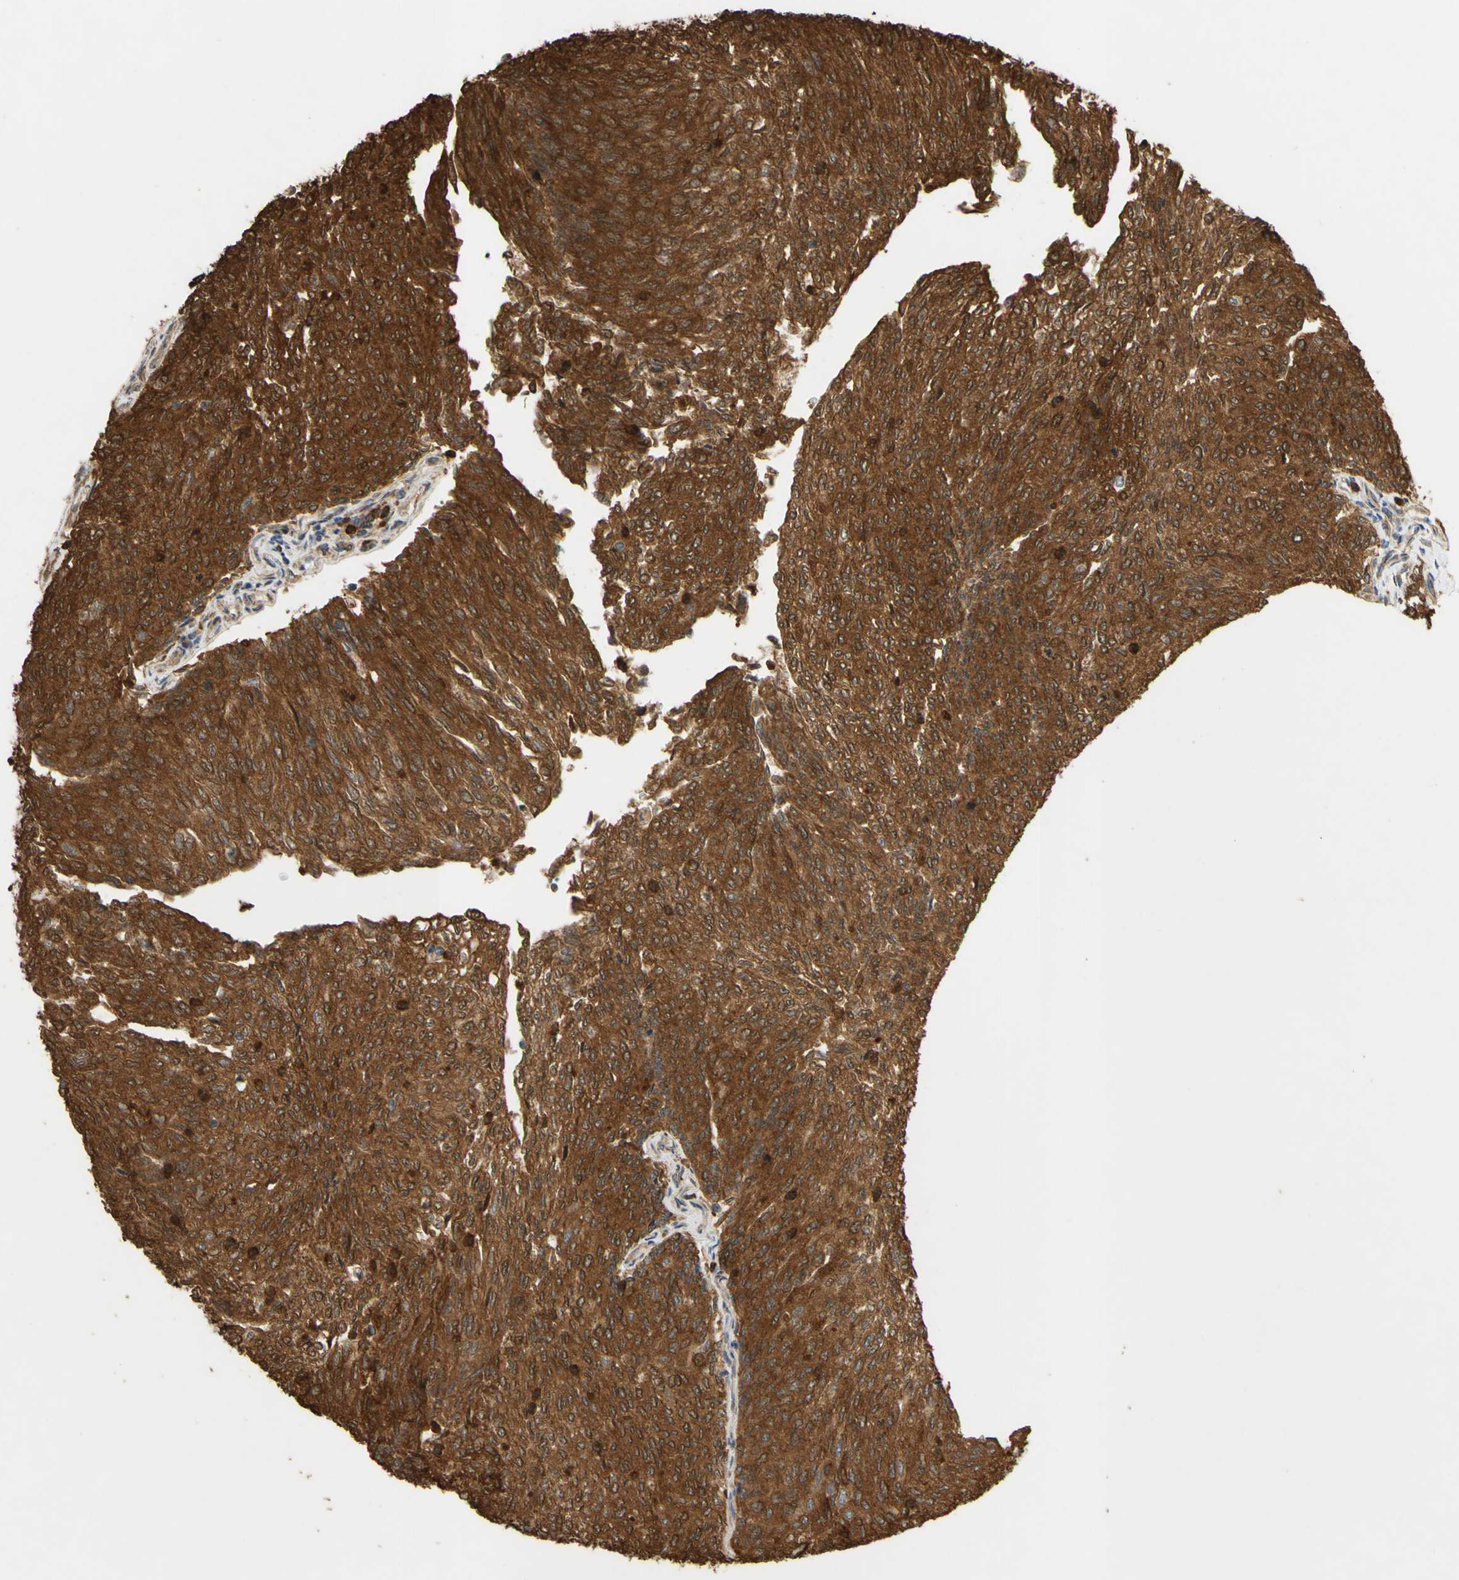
{"staining": {"intensity": "strong", "quantity": ">75%", "location": "cytoplasmic/membranous"}, "tissue": "urothelial cancer", "cell_type": "Tumor cells", "image_type": "cancer", "snomed": [{"axis": "morphology", "description": "Urothelial carcinoma, Low grade"}, {"axis": "topography", "description": "Urinary bladder"}], "caption": "Strong cytoplasmic/membranous protein positivity is seen in approximately >75% of tumor cells in urothelial cancer.", "gene": "CTTN", "patient": {"sex": "female", "age": 79}}